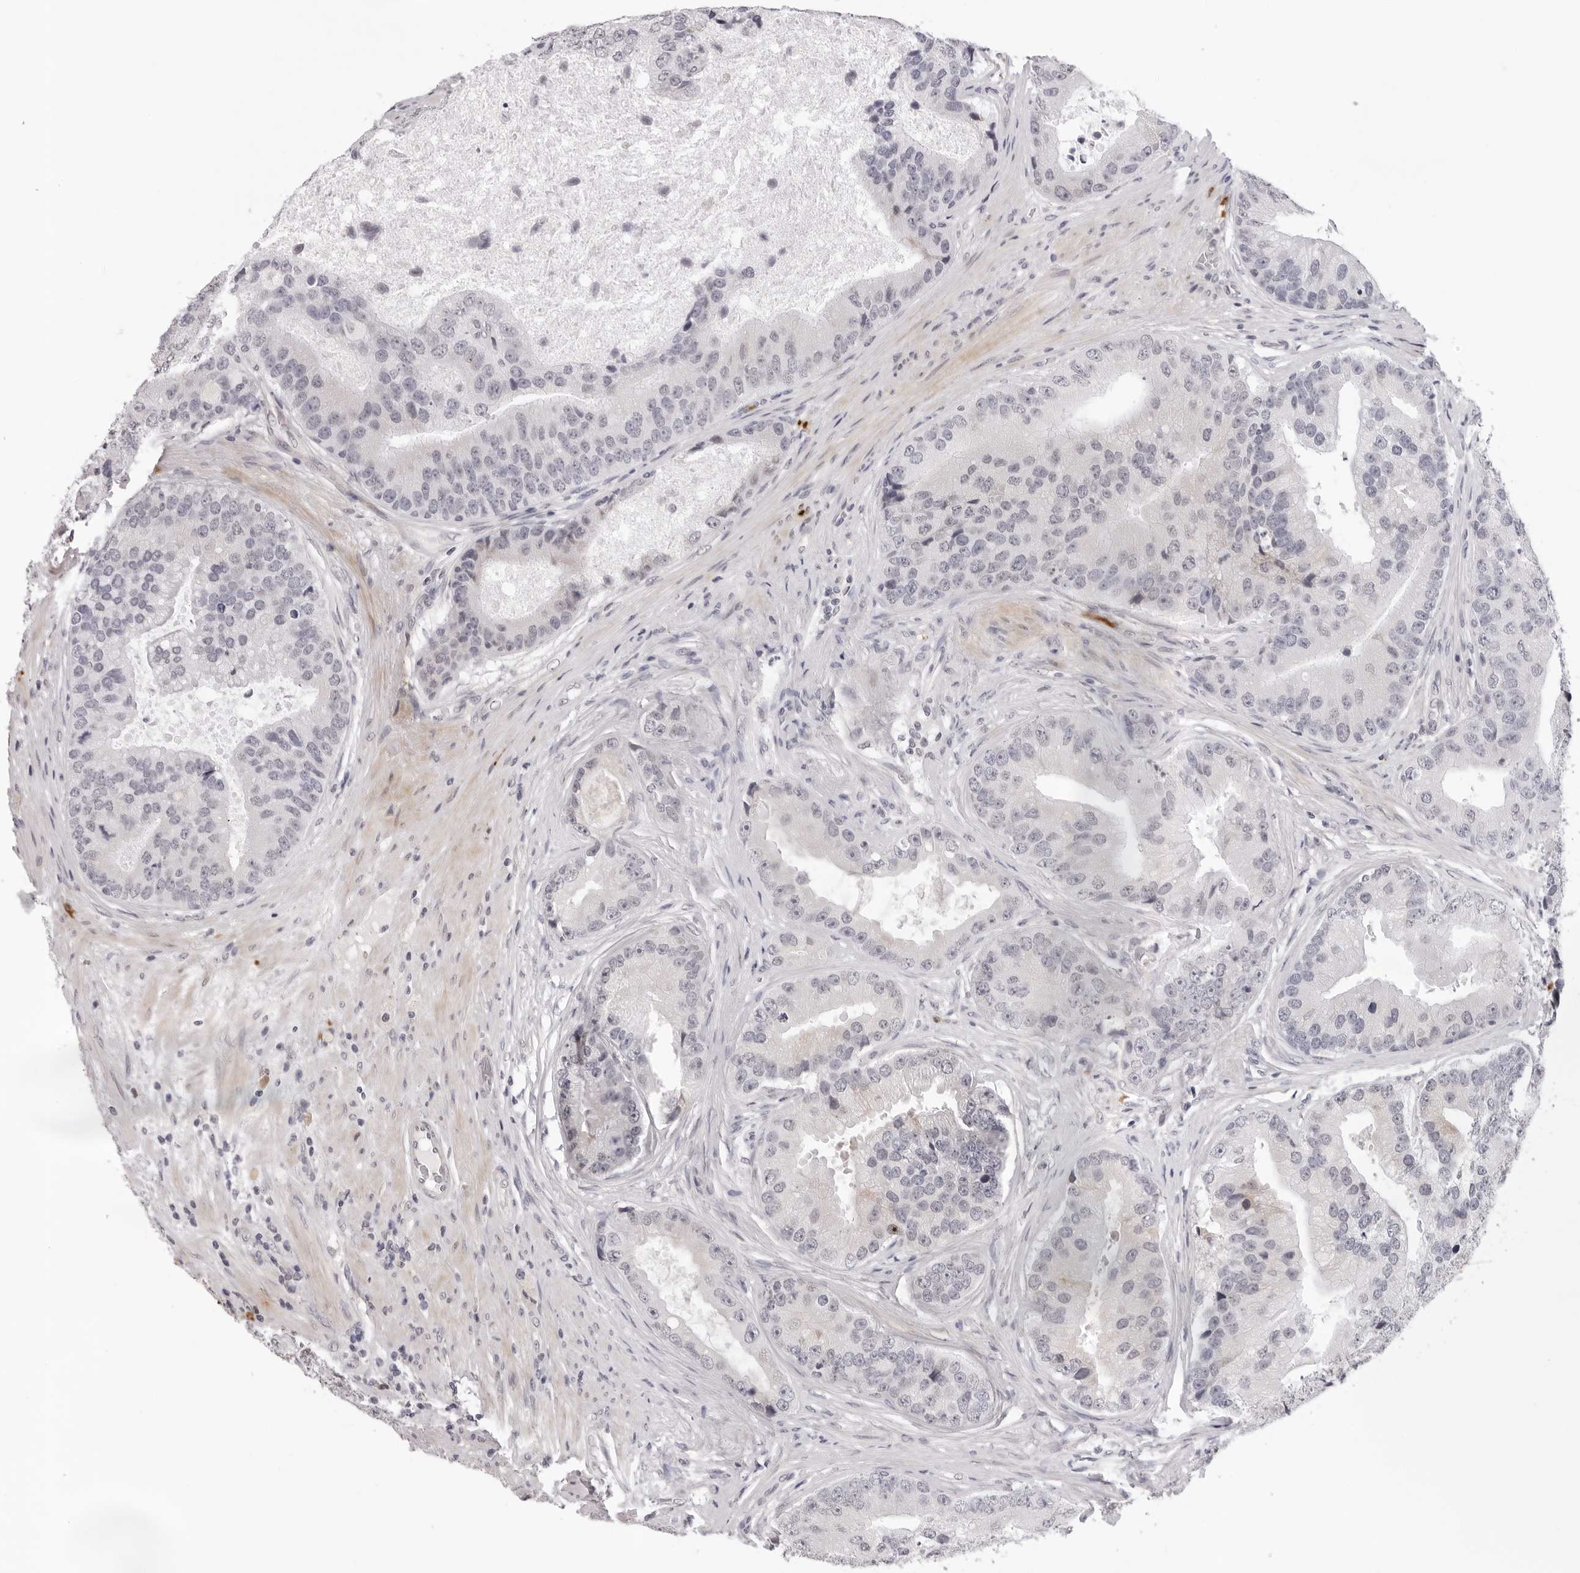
{"staining": {"intensity": "negative", "quantity": "none", "location": "none"}, "tissue": "prostate cancer", "cell_type": "Tumor cells", "image_type": "cancer", "snomed": [{"axis": "morphology", "description": "Adenocarcinoma, High grade"}, {"axis": "topography", "description": "Prostate"}], "caption": "Prostate cancer (high-grade adenocarcinoma) was stained to show a protein in brown. There is no significant positivity in tumor cells.", "gene": "IL17RA", "patient": {"sex": "male", "age": 70}}